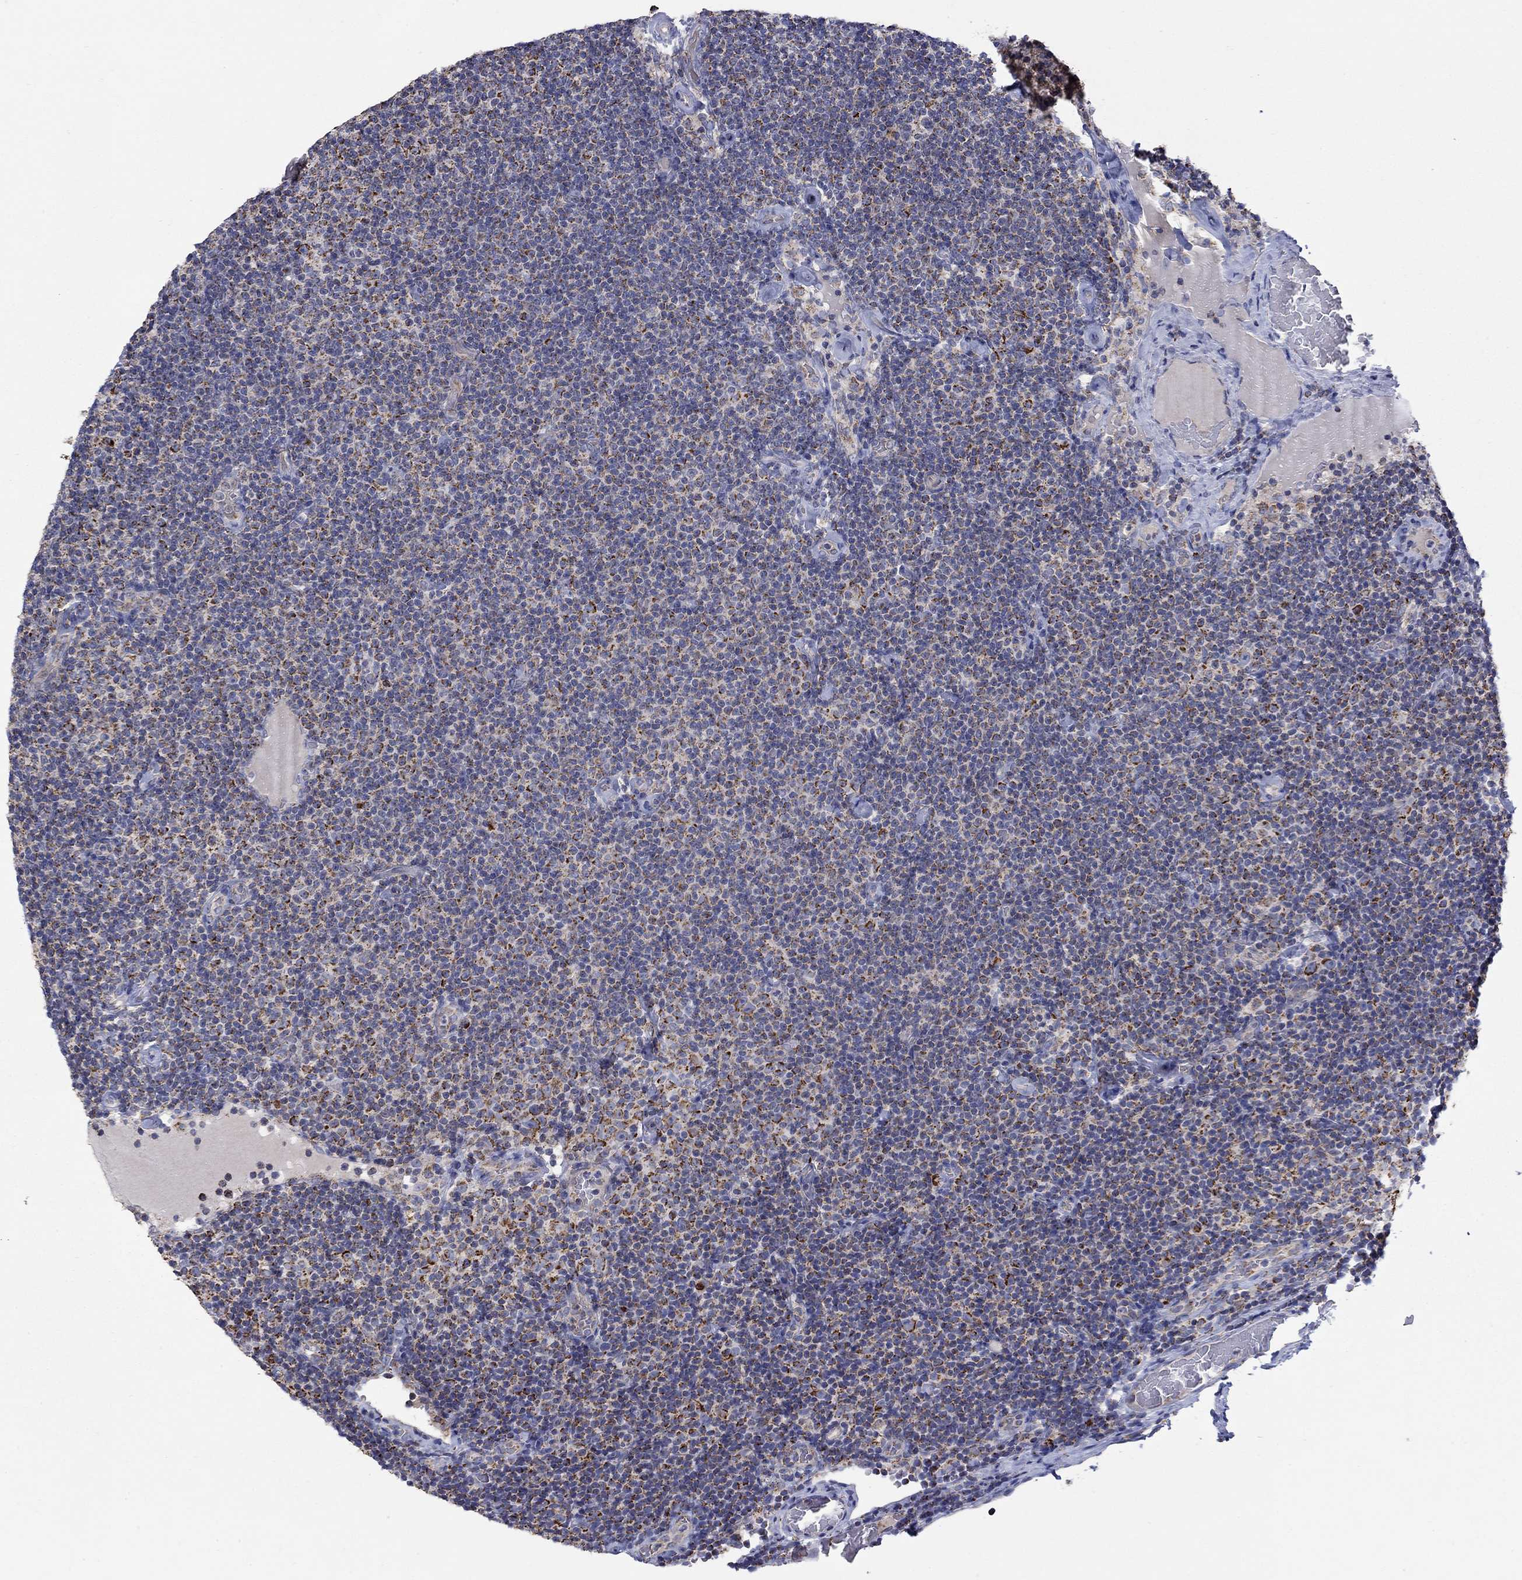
{"staining": {"intensity": "strong", "quantity": "<25%", "location": "cytoplasmic/membranous"}, "tissue": "lymphoma", "cell_type": "Tumor cells", "image_type": "cancer", "snomed": [{"axis": "morphology", "description": "Malignant lymphoma, non-Hodgkin's type, Low grade"}, {"axis": "topography", "description": "Lymph node"}], "caption": "This image shows immunohistochemistry (IHC) staining of malignant lymphoma, non-Hodgkin's type (low-grade), with medium strong cytoplasmic/membranous expression in about <25% of tumor cells.", "gene": "HPS5", "patient": {"sex": "male", "age": 81}}